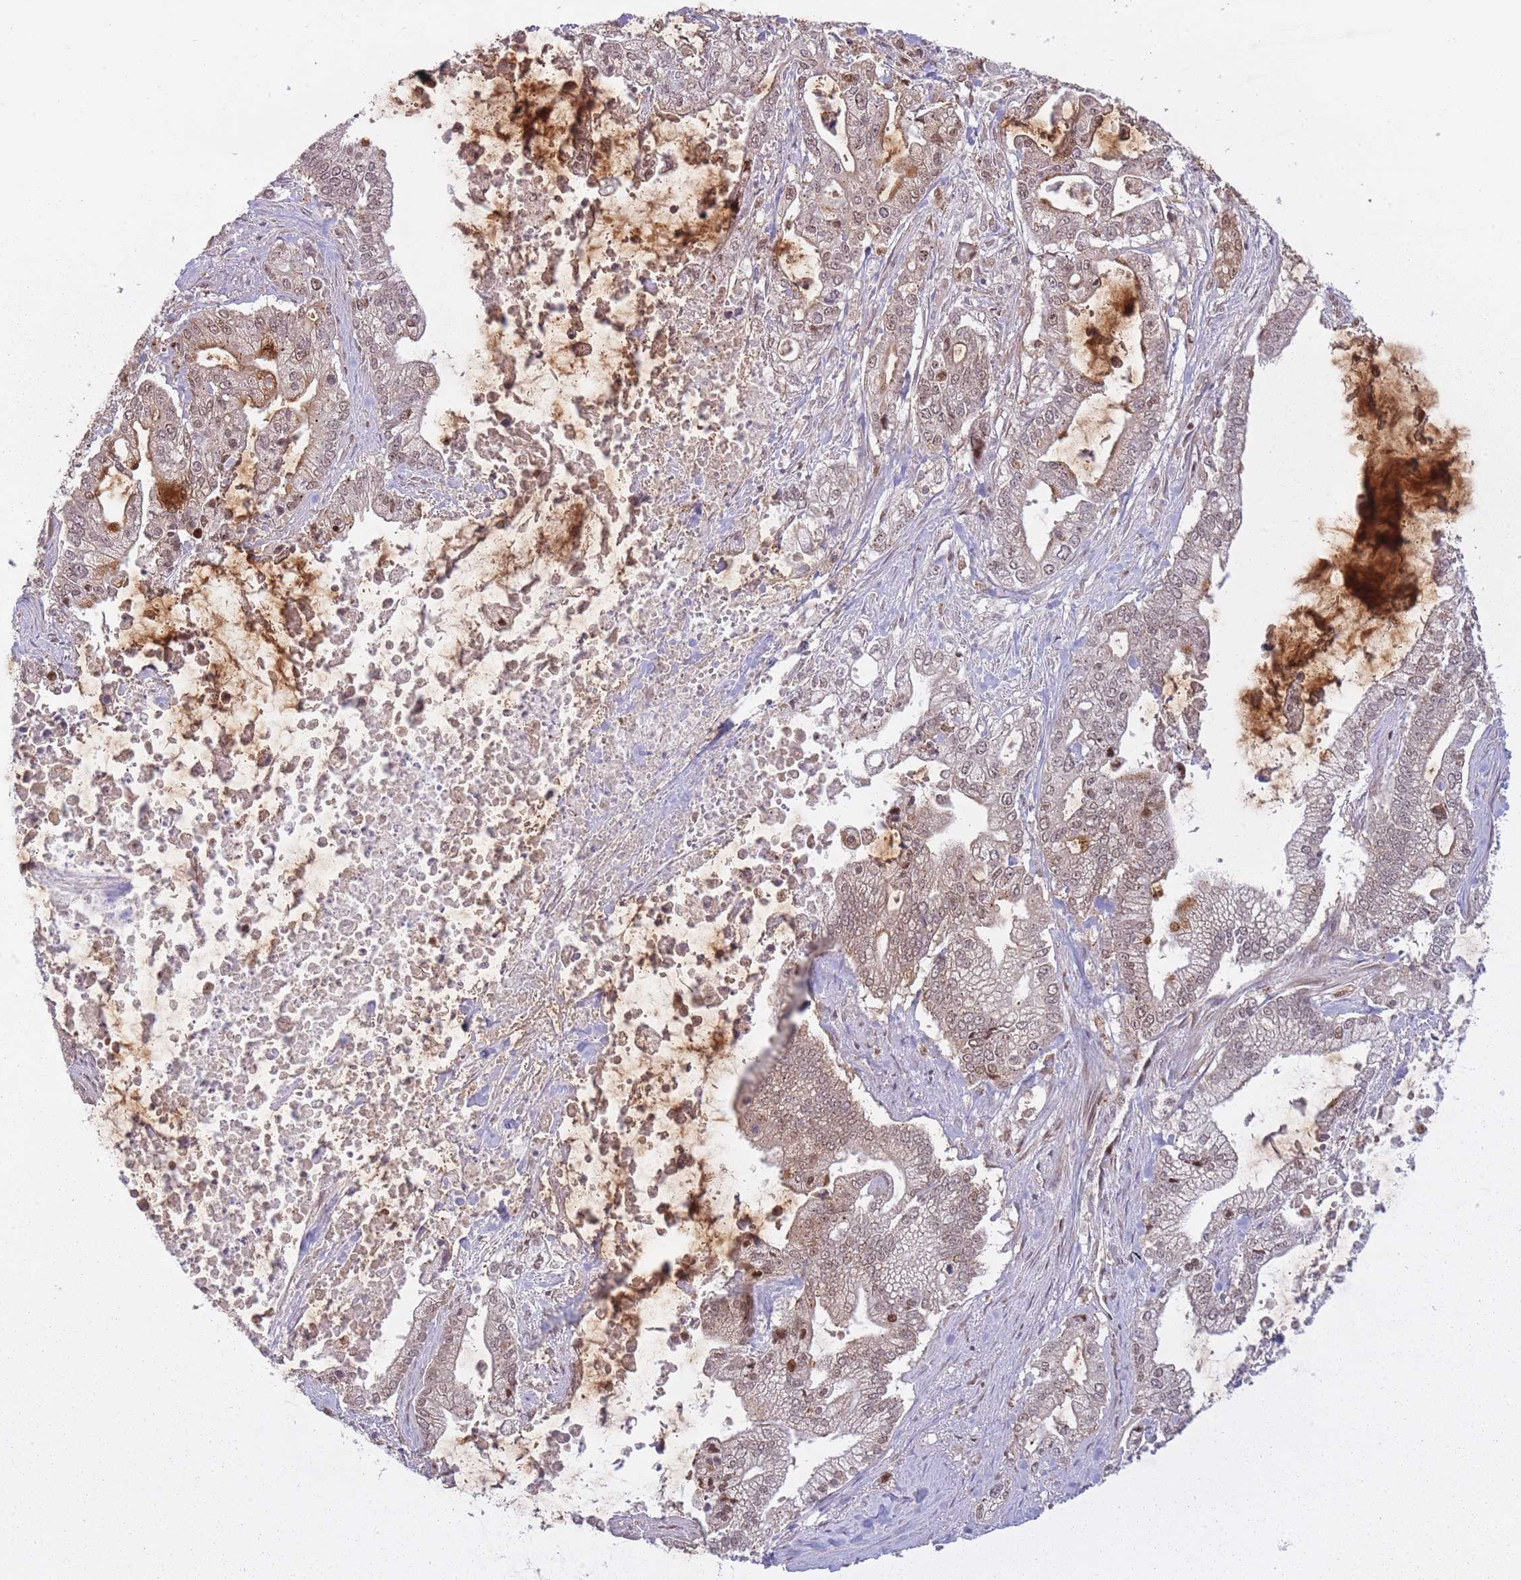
{"staining": {"intensity": "weak", "quantity": ">75%", "location": "cytoplasmic/membranous,nuclear"}, "tissue": "pancreatic cancer", "cell_type": "Tumor cells", "image_type": "cancer", "snomed": [{"axis": "morphology", "description": "Adenocarcinoma, NOS"}, {"axis": "topography", "description": "Pancreas"}], "caption": "This image demonstrates IHC staining of human adenocarcinoma (pancreatic), with low weak cytoplasmic/membranous and nuclear staining in approximately >75% of tumor cells.", "gene": "LGALS9", "patient": {"sex": "male", "age": 69}}